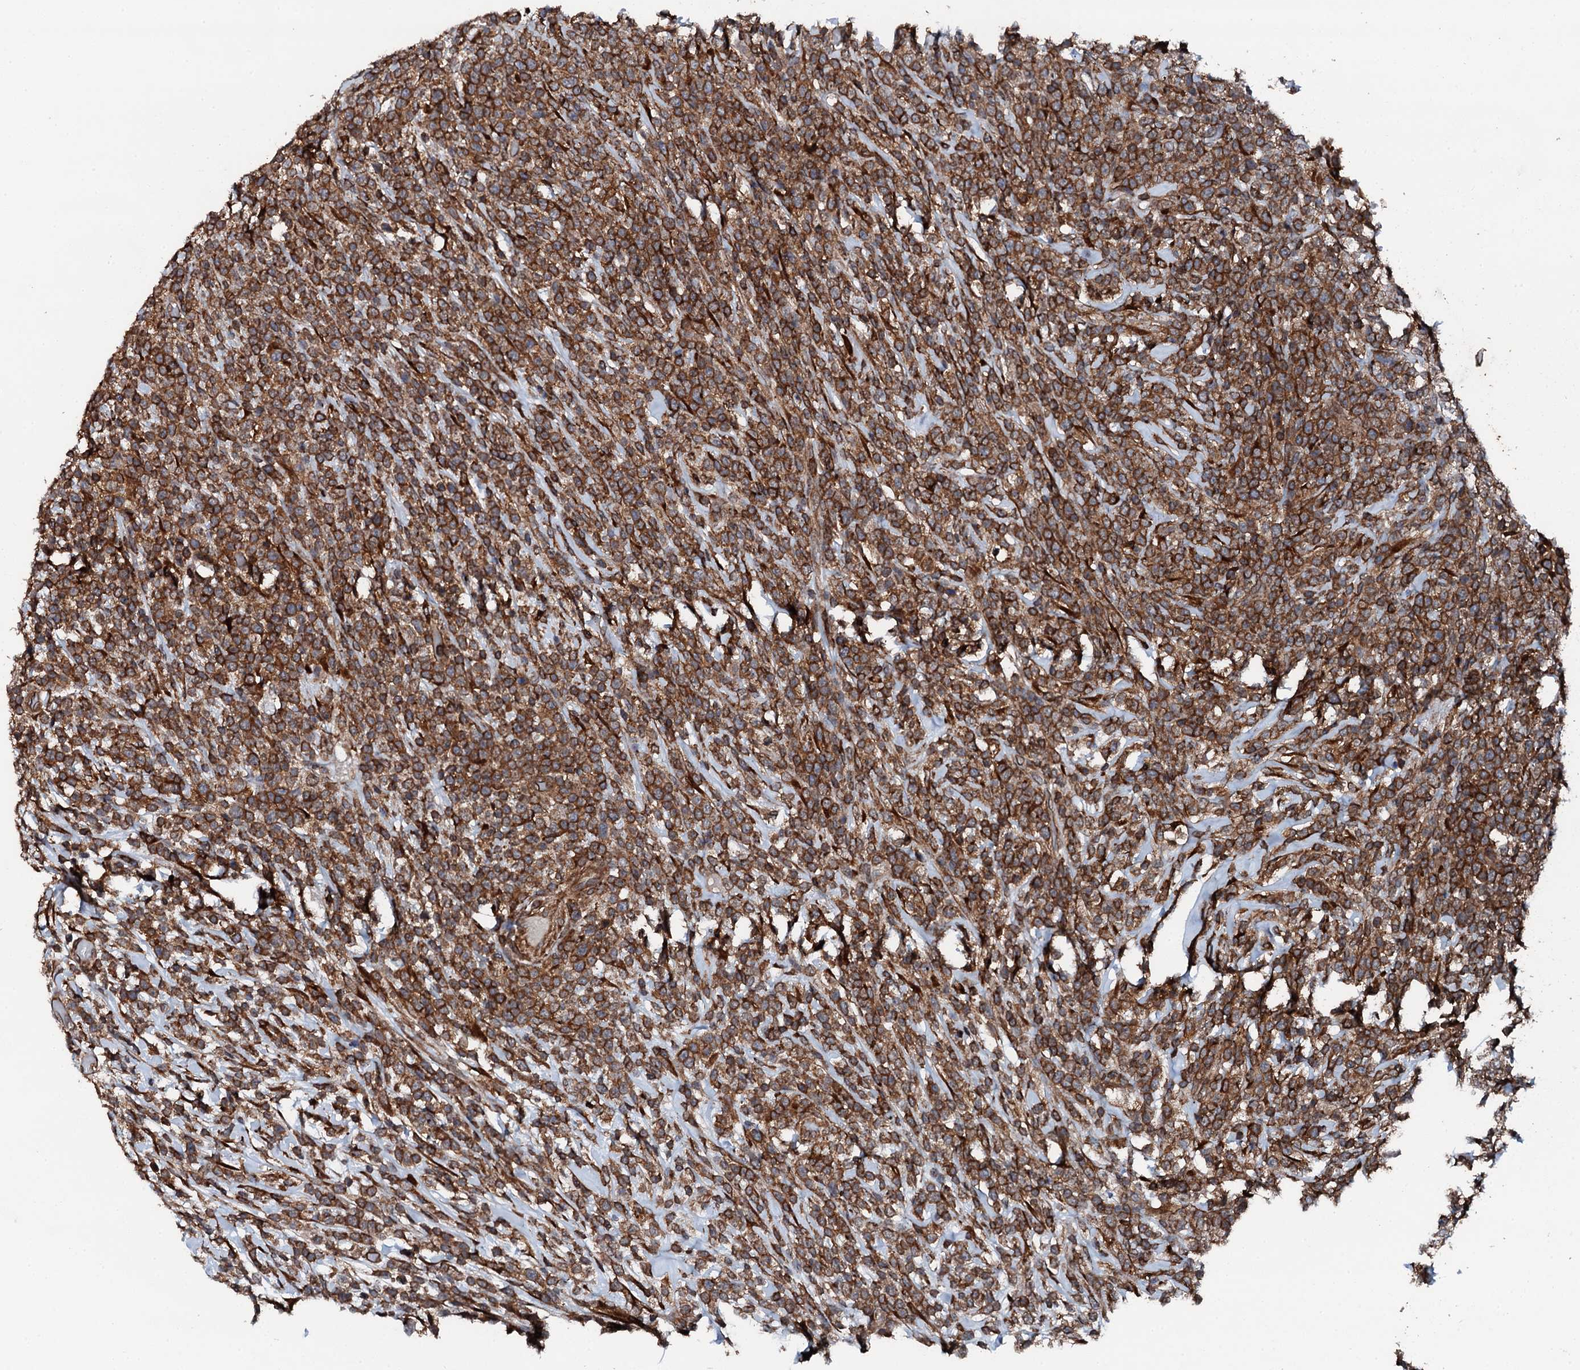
{"staining": {"intensity": "strong", "quantity": ">75%", "location": "cytoplasmic/membranous"}, "tissue": "lymphoma", "cell_type": "Tumor cells", "image_type": "cancer", "snomed": [{"axis": "morphology", "description": "Malignant lymphoma, non-Hodgkin's type, High grade"}, {"axis": "topography", "description": "Colon"}], "caption": "Immunohistochemical staining of human malignant lymphoma, non-Hodgkin's type (high-grade) displays high levels of strong cytoplasmic/membranous staining in about >75% of tumor cells.", "gene": "EDC4", "patient": {"sex": "female", "age": 53}}